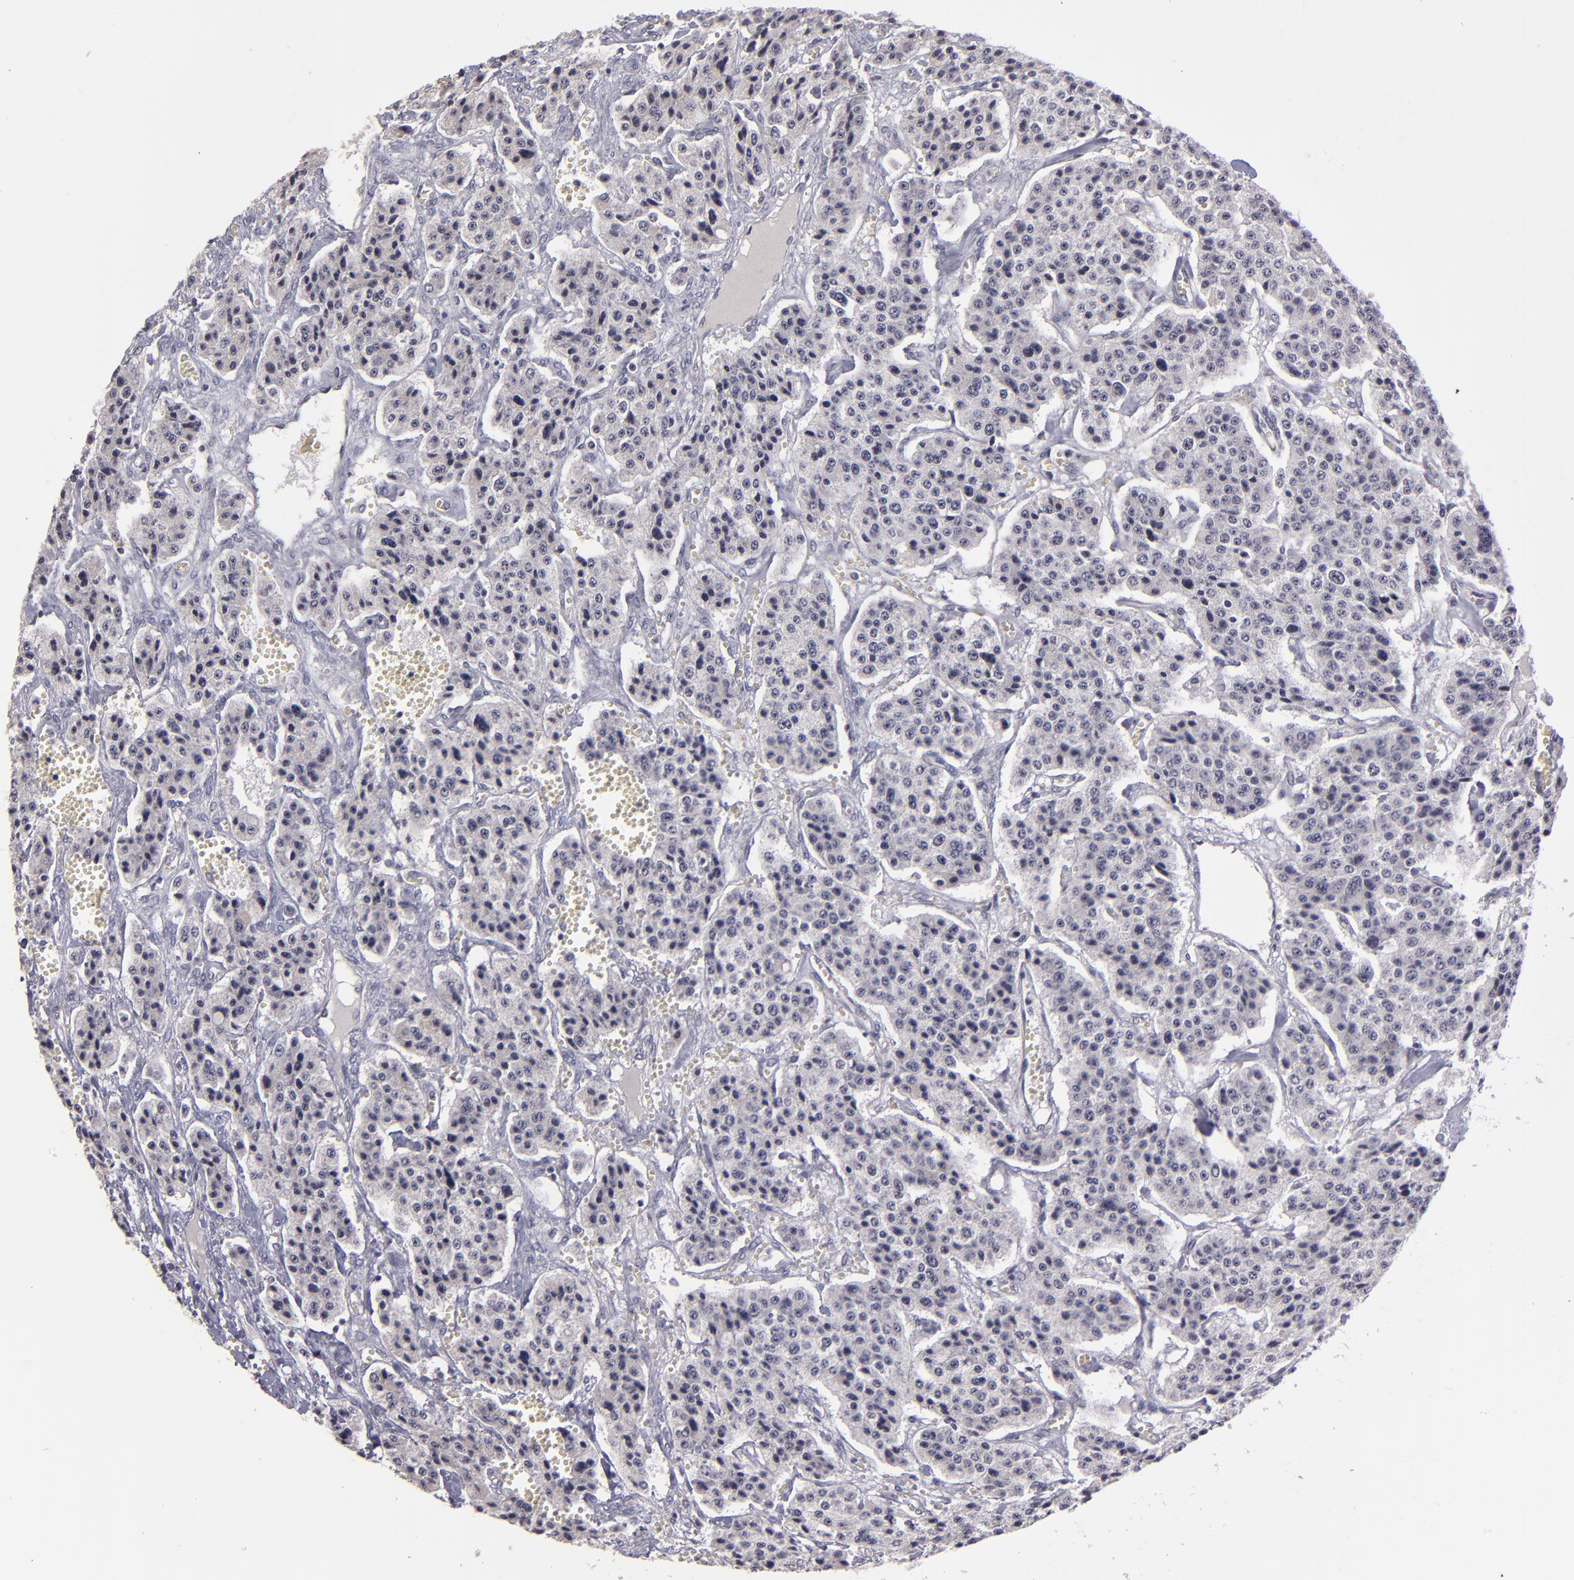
{"staining": {"intensity": "weak", "quantity": "<25%", "location": "cytoplasmic/membranous,nuclear"}, "tissue": "carcinoid", "cell_type": "Tumor cells", "image_type": "cancer", "snomed": [{"axis": "morphology", "description": "Carcinoid, malignant, NOS"}, {"axis": "topography", "description": "Small intestine"}], "caption": "Immunohistochemistry (IHC) micrograph of neoplastic tissue: carcinoid stained with DAB (3,3'-diaminobenzidine) reveals no significant protein staining in tumor cells.", "gene": "OTUB2", "patient": {"sex": "male", "age": 52}}